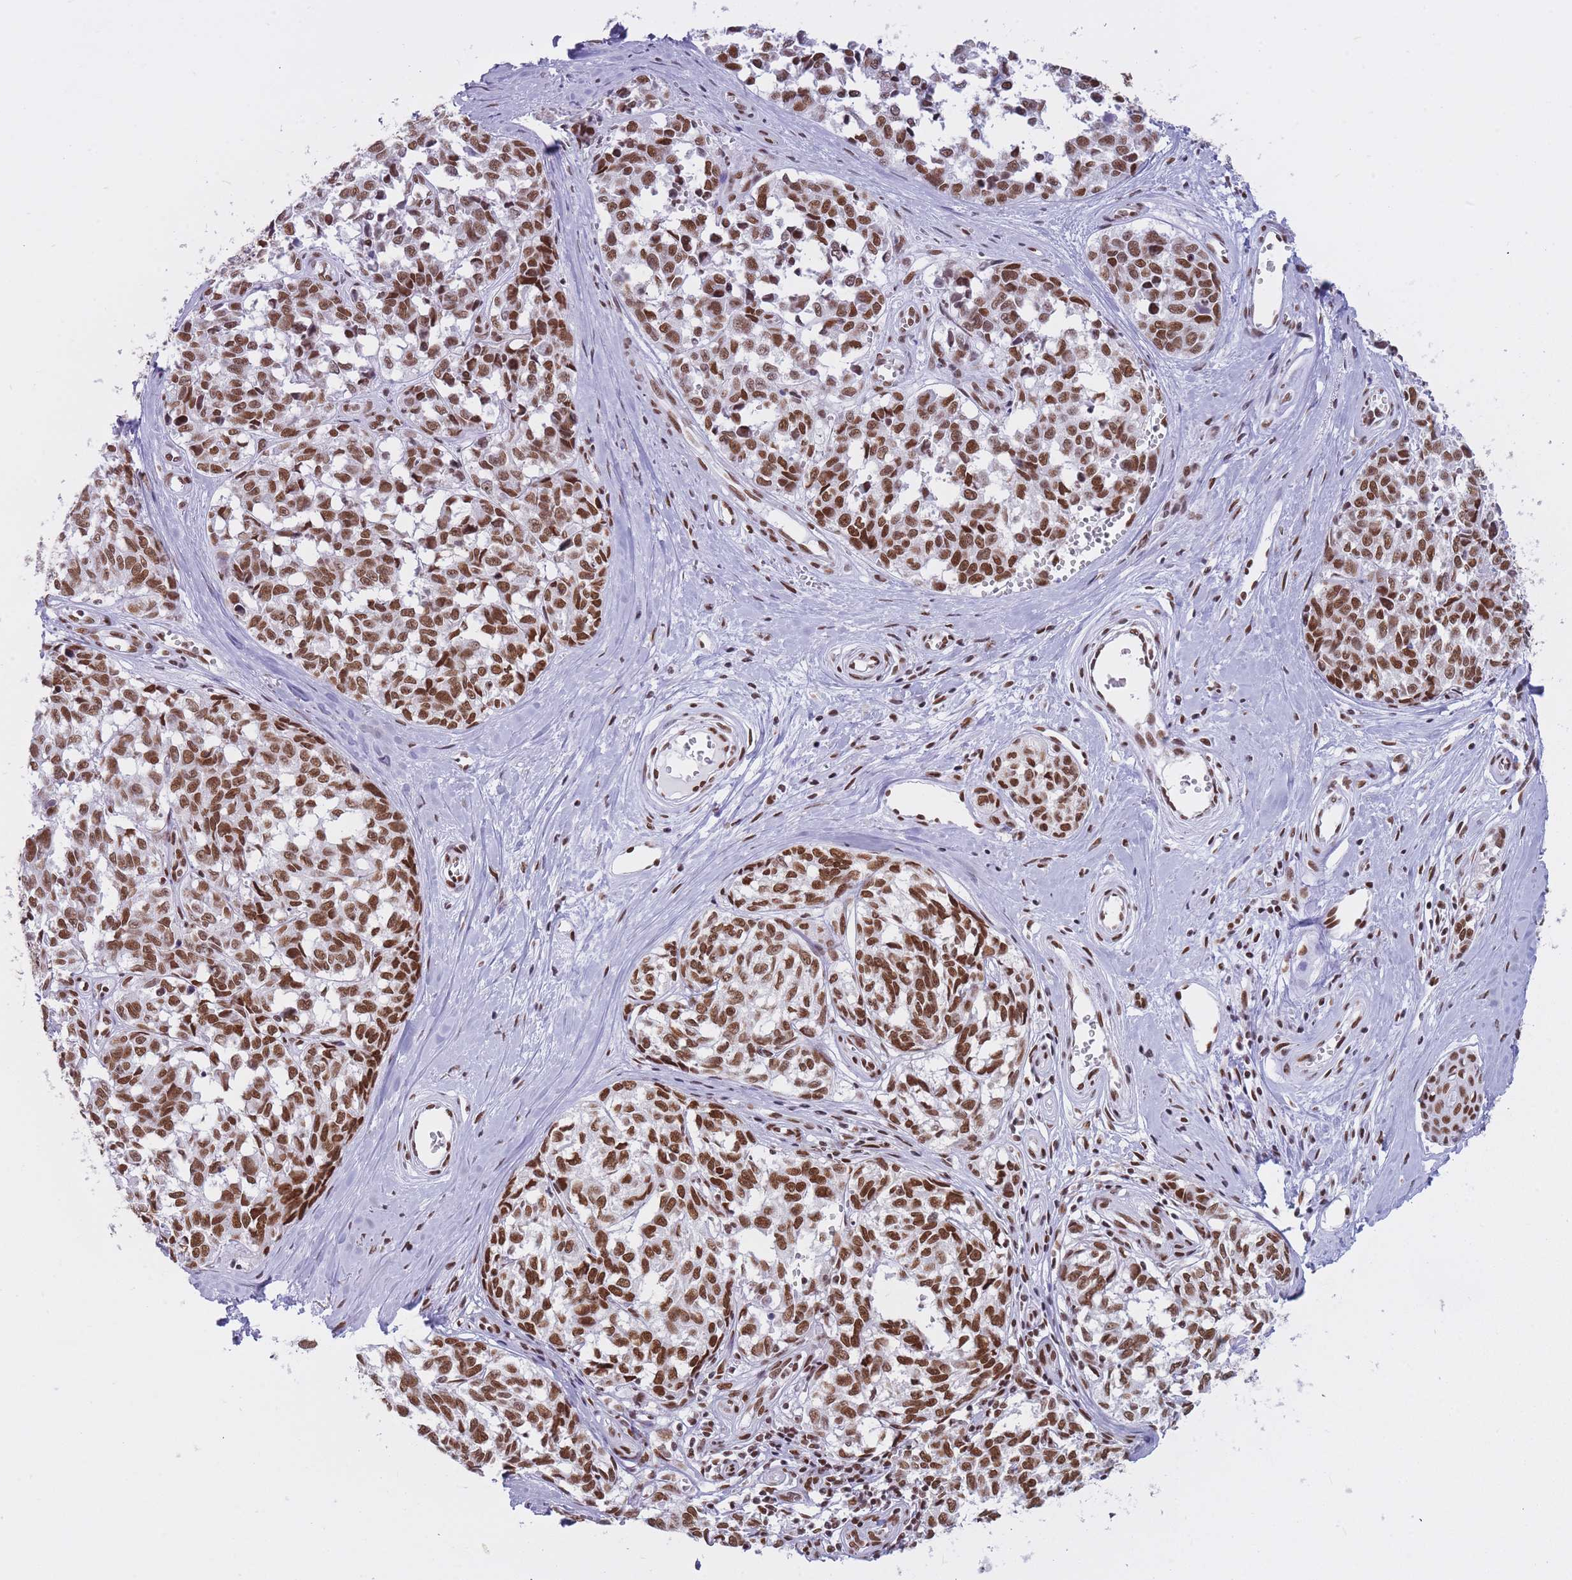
{"staining": {"intensity": "strong", "quantity": ">75%", "location": "nuclear"}, "tissue": "melanoma", "cell_type": "Tumor cells", "image_type": "cancer", "snomed": [{"axis": "morphology", "description": "Normal tissue, NOS"}, {"axis": "morphology", "description": "Malignant melanoma, NOS"}, {"axis": "topography", "description": "Skin"}], "caption": "Approximately >75% of tumor cells in human melanoma show strong nuclear protein expression as visualized by brown immunohistochemical staining.", "gene": "HNRNPUL1", "patient": {"sex": "female", "age": 64}}